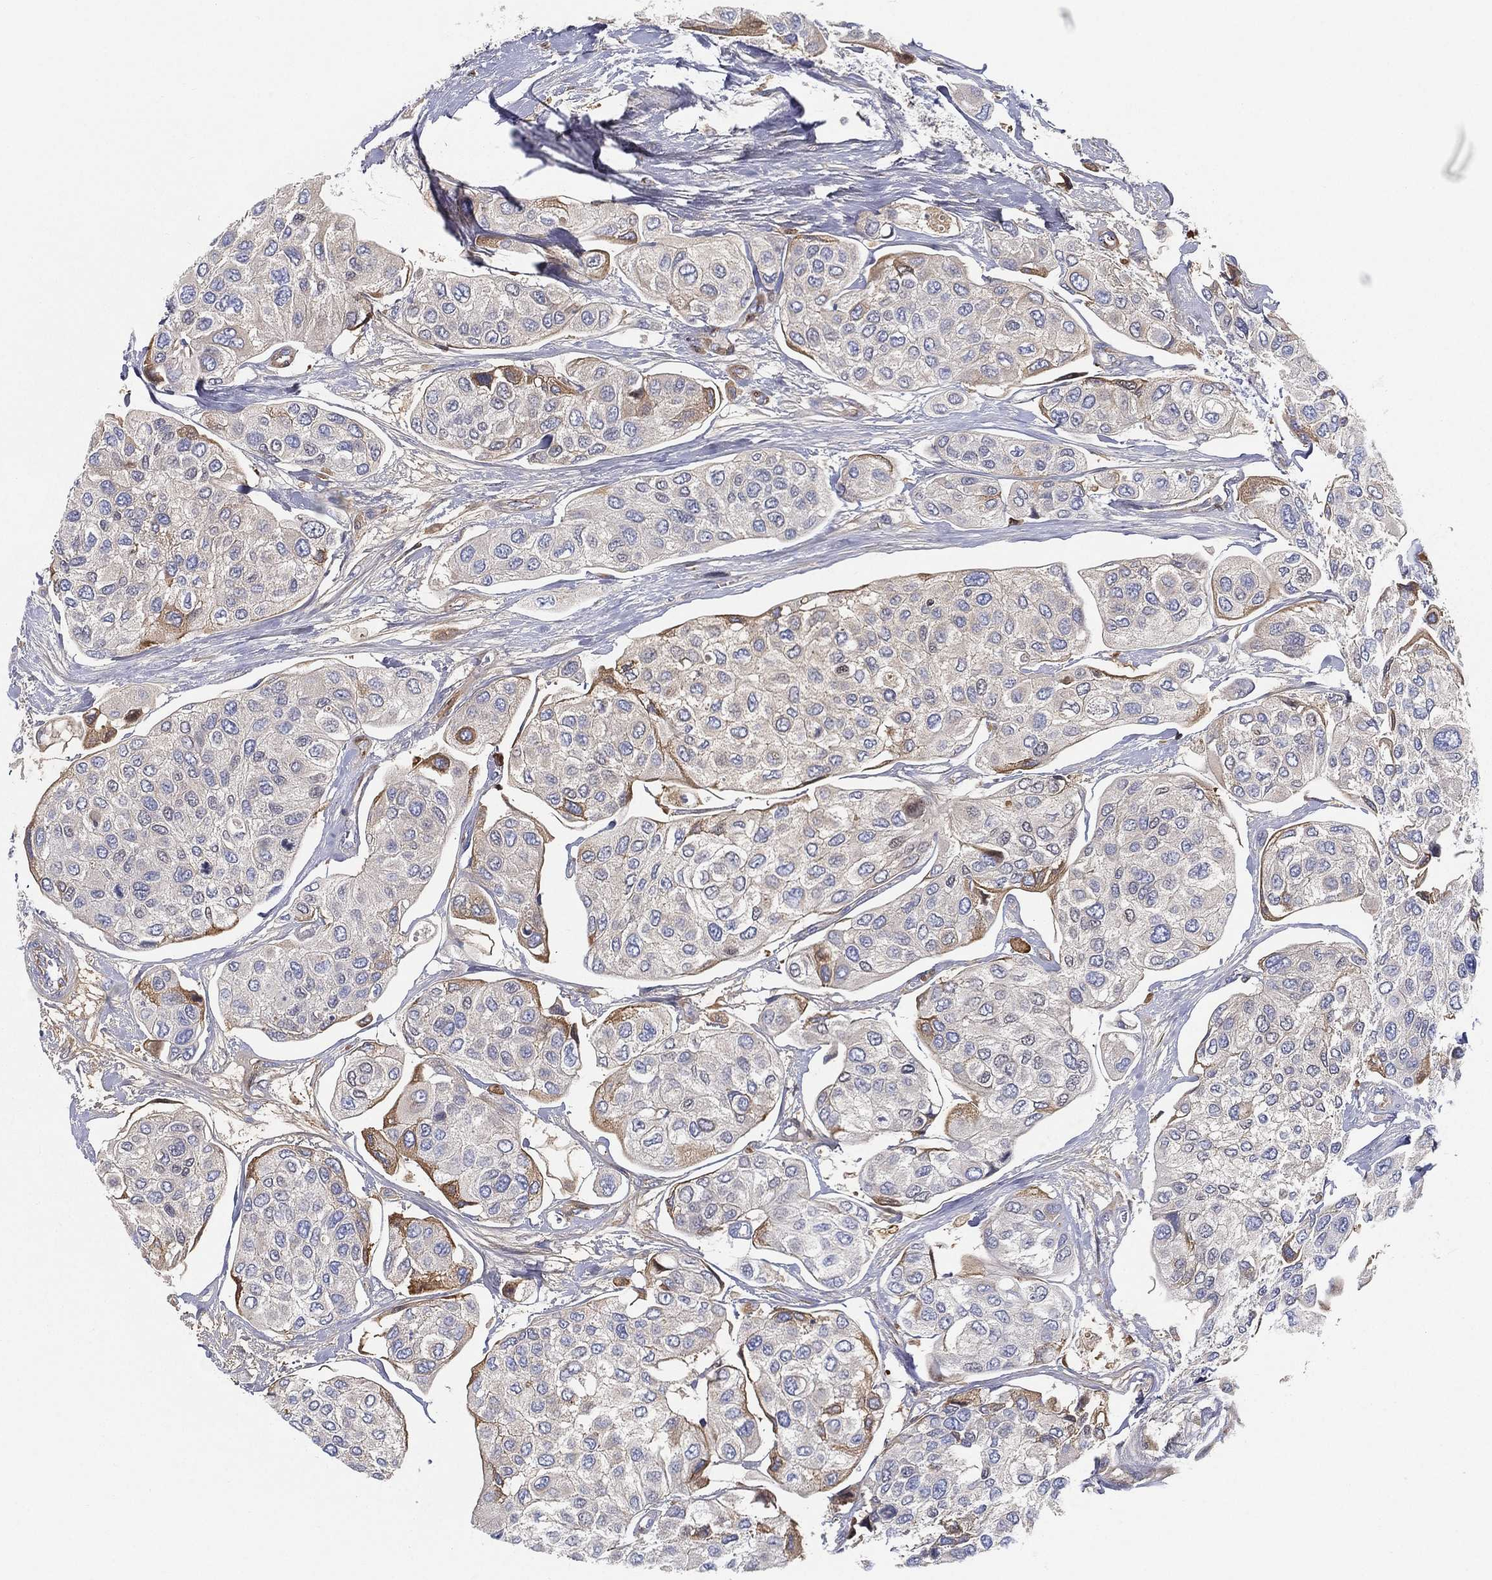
{"staining": {"intensity": "moderate", "quantity": "<25%", "location": "cytoplasmic/membranous"}, "tissue": "urothelial cancer", "cell_type": "Tumor cells", "image_type": "cancer", "snomed": [{"axis": "morphology", "description": "Urothelial carcinoma, High grade"}, {"axis": "topography", "description": "Urinary bladder"}], "caption": "Urothelial cancer stained for a protein (brown) reveals moderate cytoplasmic/membranous positive positivity in approximately <25% of tumor cells.", "gene": "IFNB1", "patient": {"sex": "male", "age": 77}}